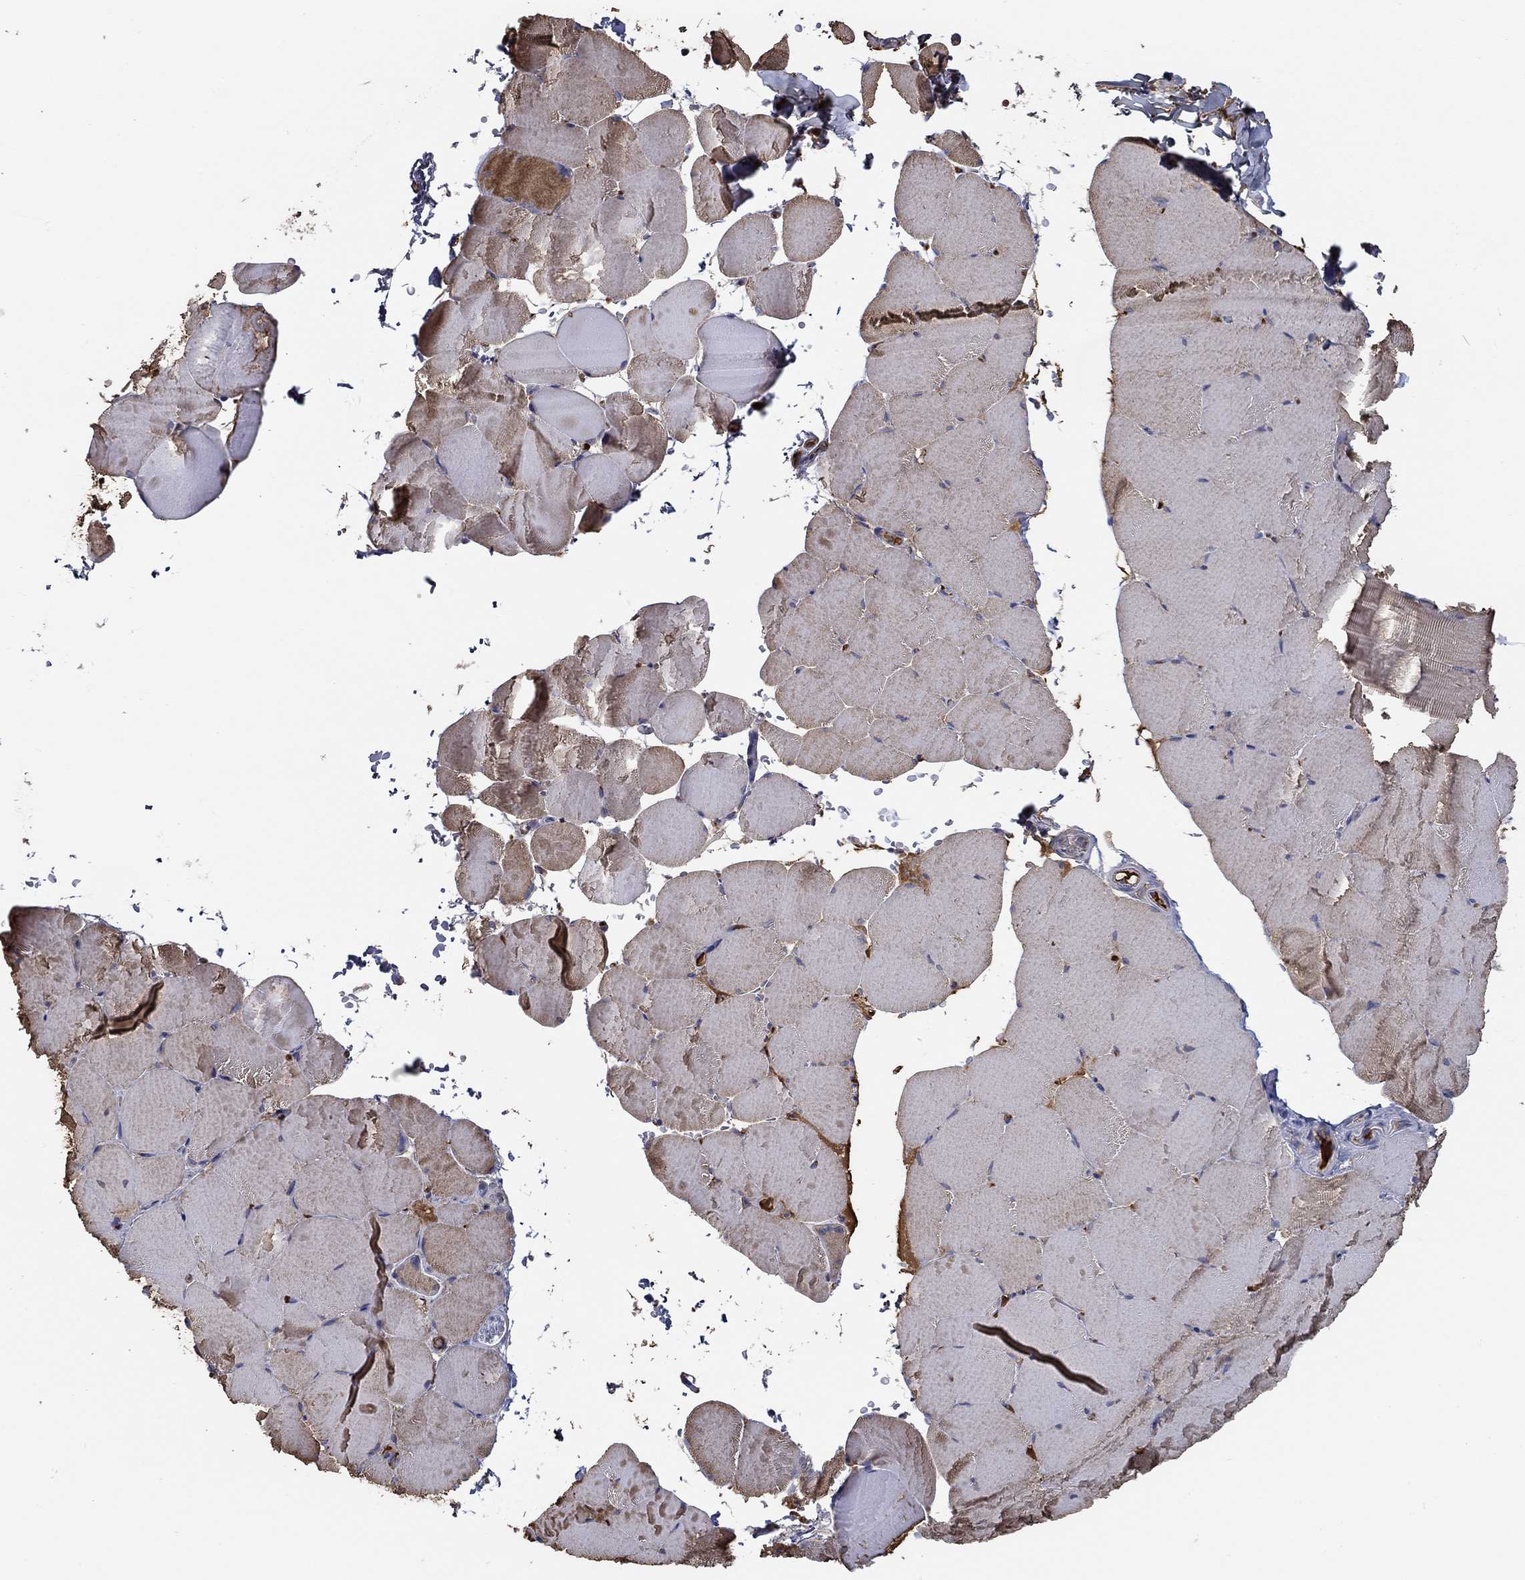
{"staining": {"intensity": "moderate", "quantity": "<25%", "location": "cytoplasmic/membranous"}, "tissue": "skeletal muscle", "cell_type": "Myocytes", "image_type": "normal", "snomed": [{"axis": "morphology", "description": "Normal tissue, NOS"}, {"axis": "topography", "description": "Skeletal muscle"}], "caption": "This is a photomicrograph of IHC staining of normal skeletal muscle, which shows moderate positivity in the cytoplasmic/membranous of myocytes.", "gene": "IL10", "patient": {"sex": "female", "age": 37}}